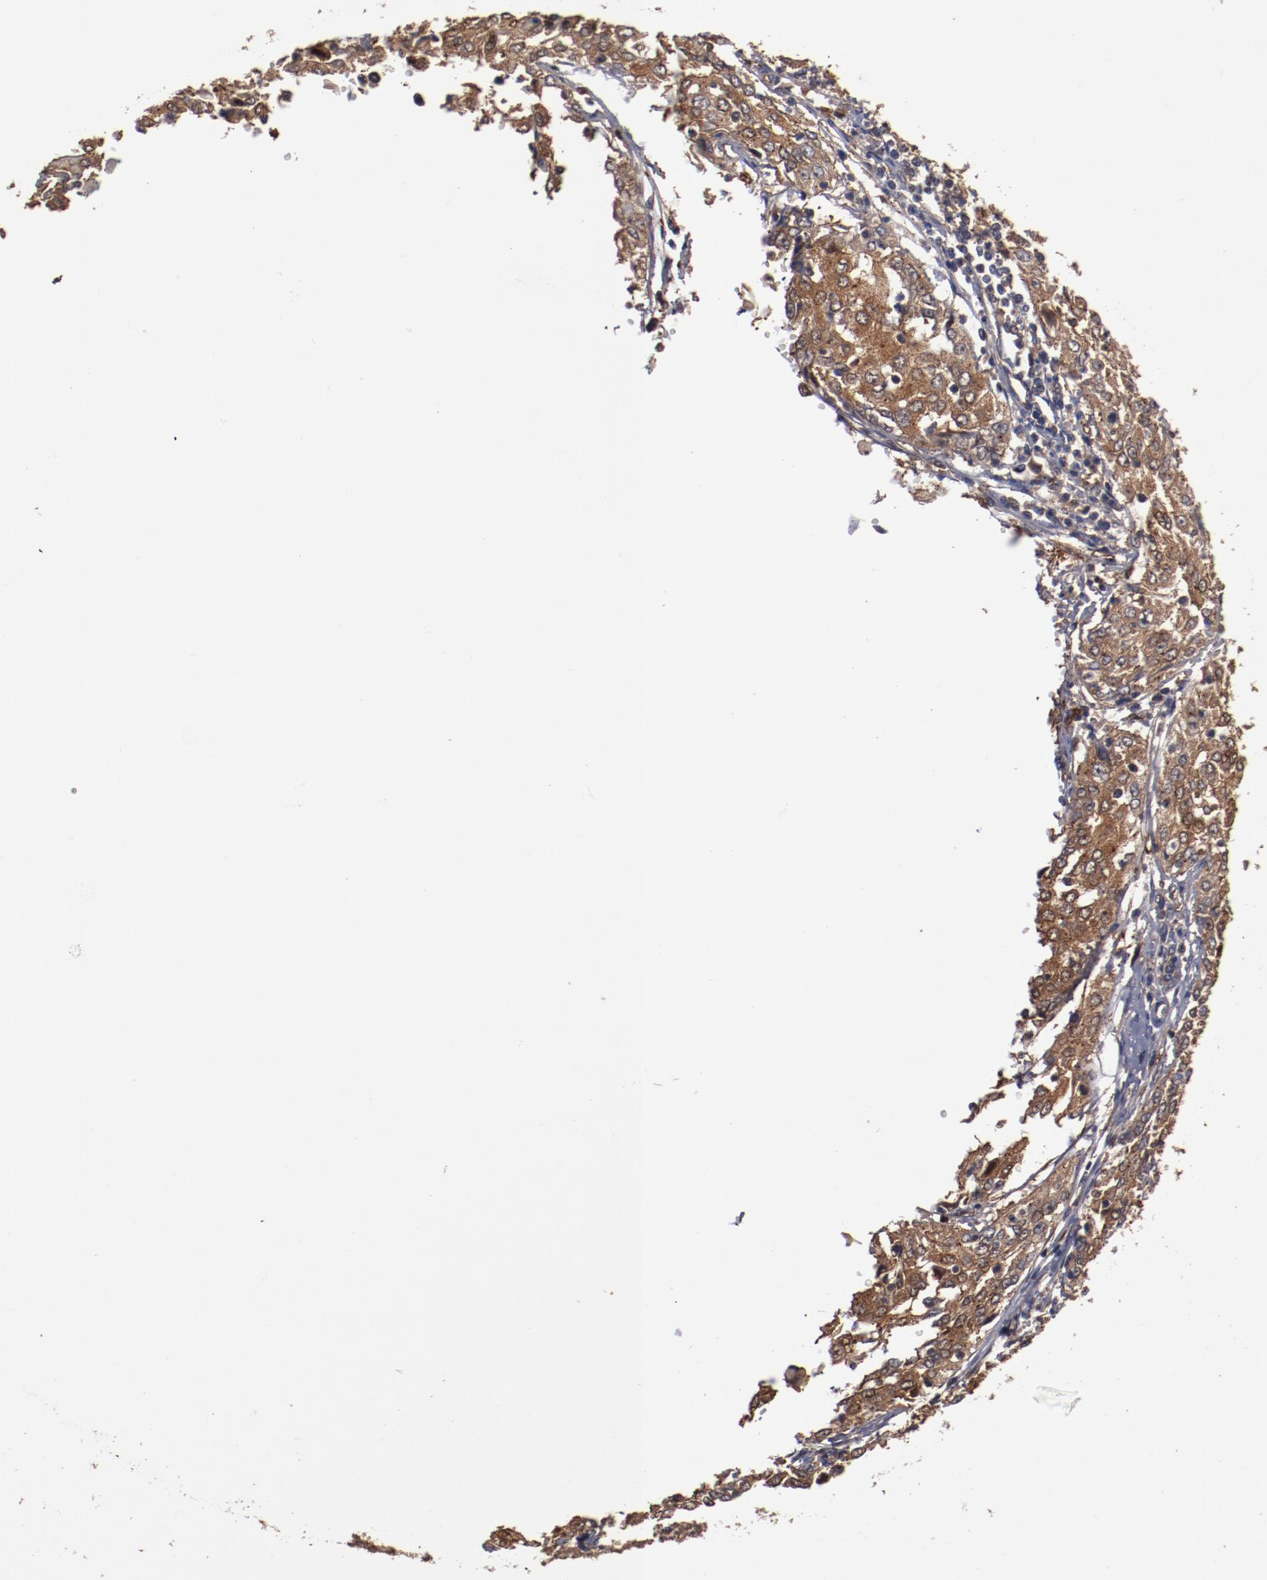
{"staining": {"intensity": "moderate", "quantity": ">75%", "location": "cytoplasmic/membranous"}, "tissue": "cervical cancer", "cell_type": "Tumor cells", "image_type": "cancer", "snomed": [{"axis": "morphology", "description": "Squamous cell carcinoma, NOS"}, {"axis": "topography", "description": "Cervix"}], "caption": "About >75% of tumor cells in human cervical cancer display moderate cytoplasmic/membranous protein expression as visualized by brown immunohistochemical staining.", "gene": "DNAAF2", "patient": {"sex": "female", "age": 39}}